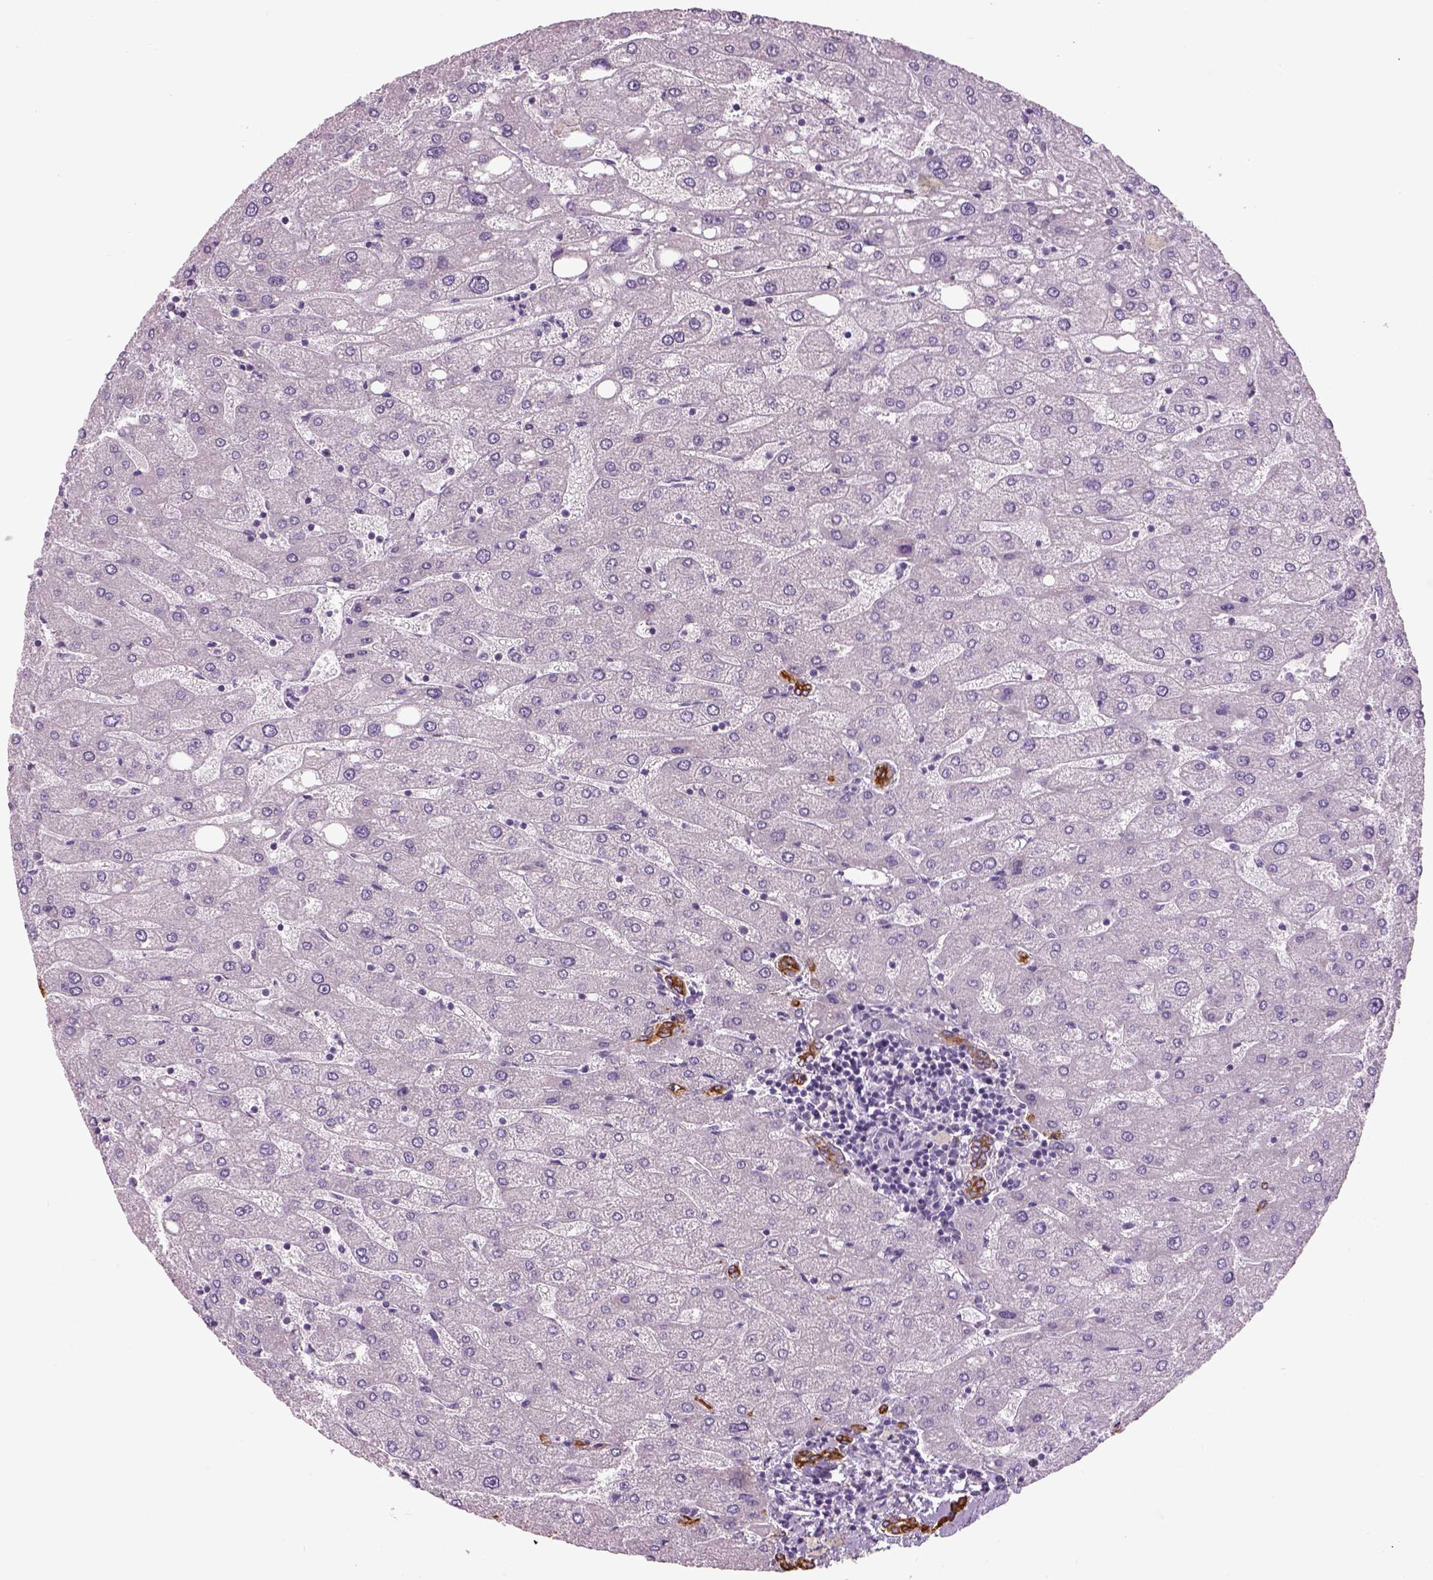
{"staining": {"intensity": "strong", "quantity": ">75%", "location": "cytoplasmic/membranous"}, "tissue": "liver", "cell_type": "Cholangiocytes", "image_type": "normal", "snomed": [{"axis": "morphology", "description": "Normal tissue, NOS"}, {"axis": "topography", "description": "Liver"}], "caption": "Immunohistochemical staining of unremarkable human liver demonstrates >75% levels of strong cytoplasmic/membranous protein expression in approximately >75% of cholangiocytes.", "gene": "CHST14", "patient": {"sex": "male", "age": 67}}